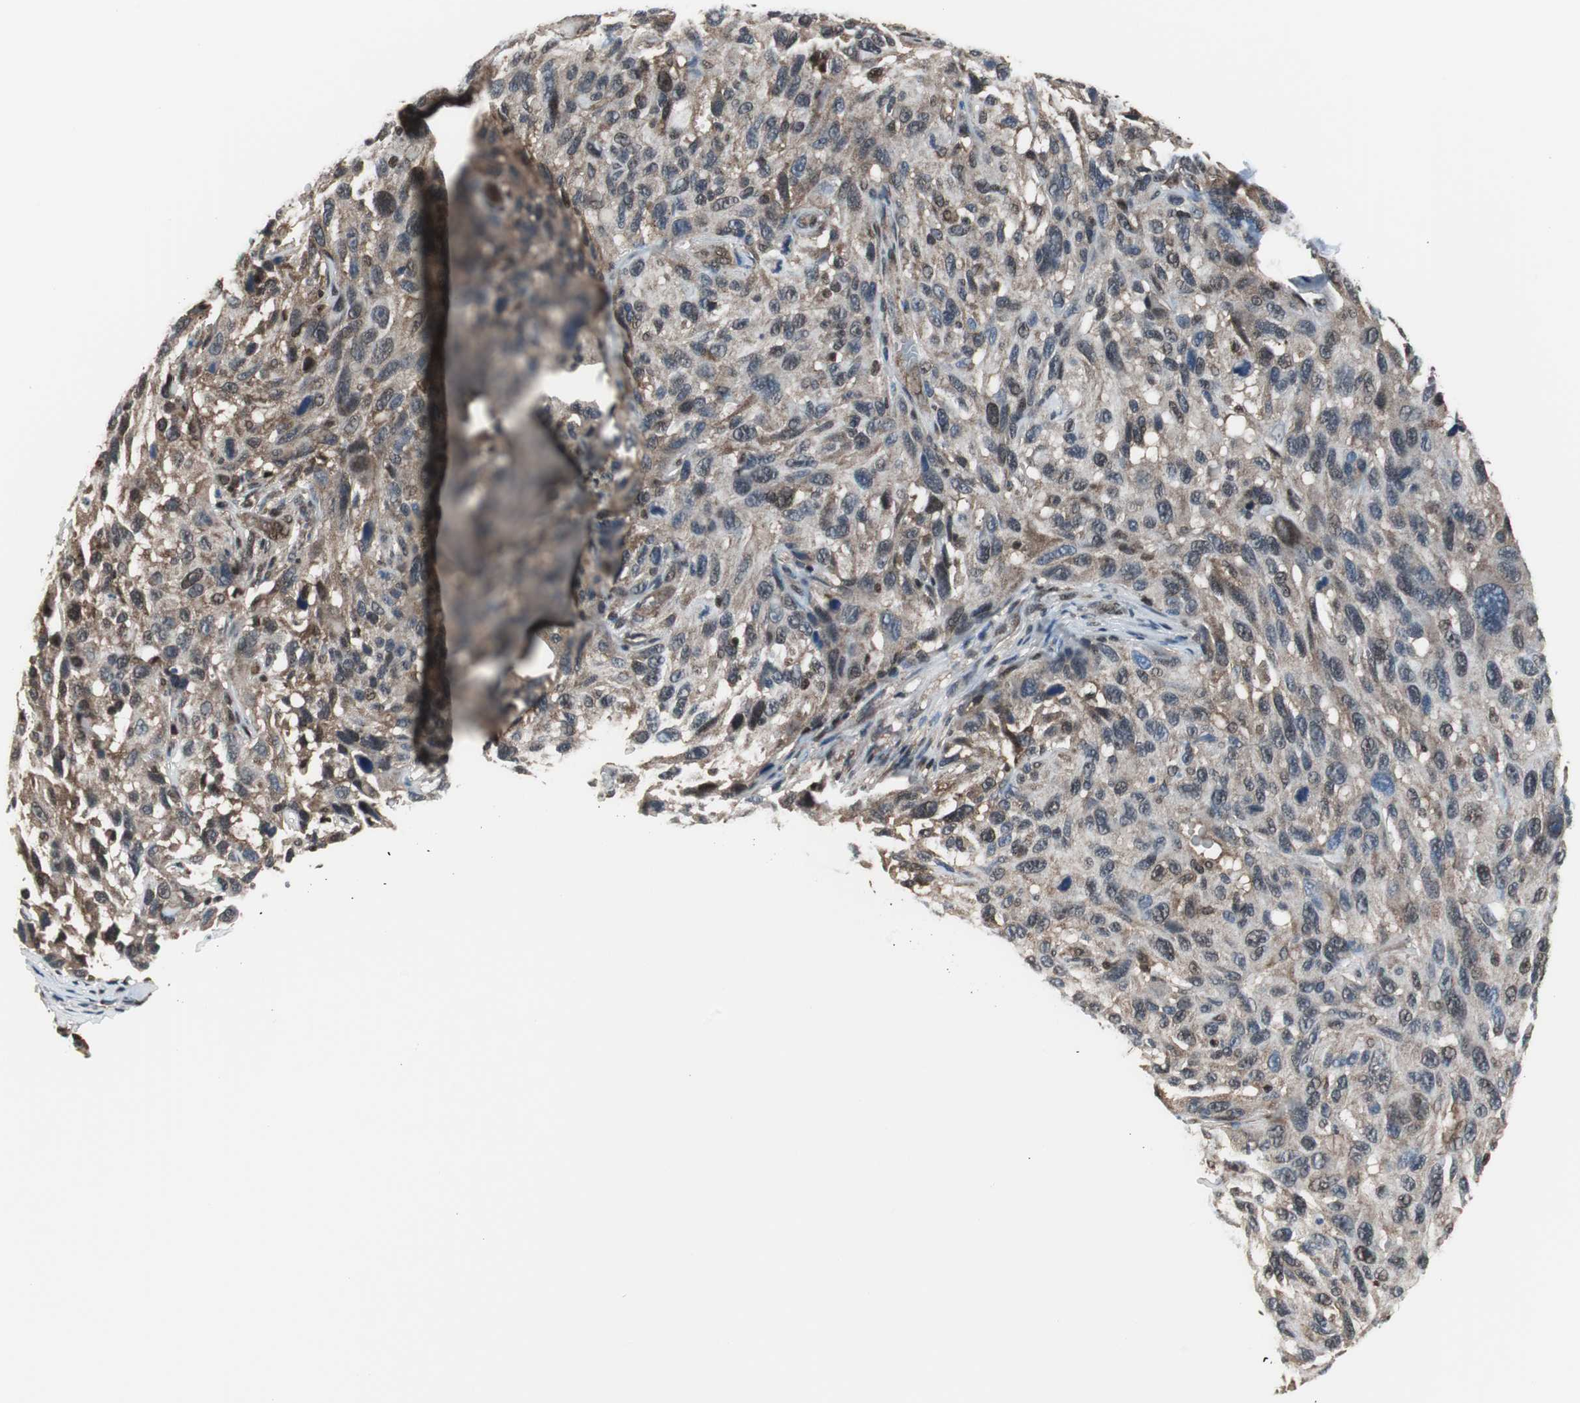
{"staining": {"intensity": "weak", "quantity": "25%-75%", "location": "cytoplasmic/membranous"}, "tissue": "melanoma", "cell_type": "Tumor cells", "image_type": "cancer", "snomed": [{"axis": "morphology", "description": "Malignant melanoma, NOS"}, {"axis": "topography", "description": "Skin"}], "caption": "A brown stain highlights weak cytoplasmic/membranous expression of a protein in human malignant melanoma tumor cells. The staining is performed using DAB (3,3'-diaminobenzidine) brown chromogen to label protein expression. The nuclei are counter-stained blue using hematoxylin.", "gene": "VCP", "patient": {"sex": "male", "age": 53}}